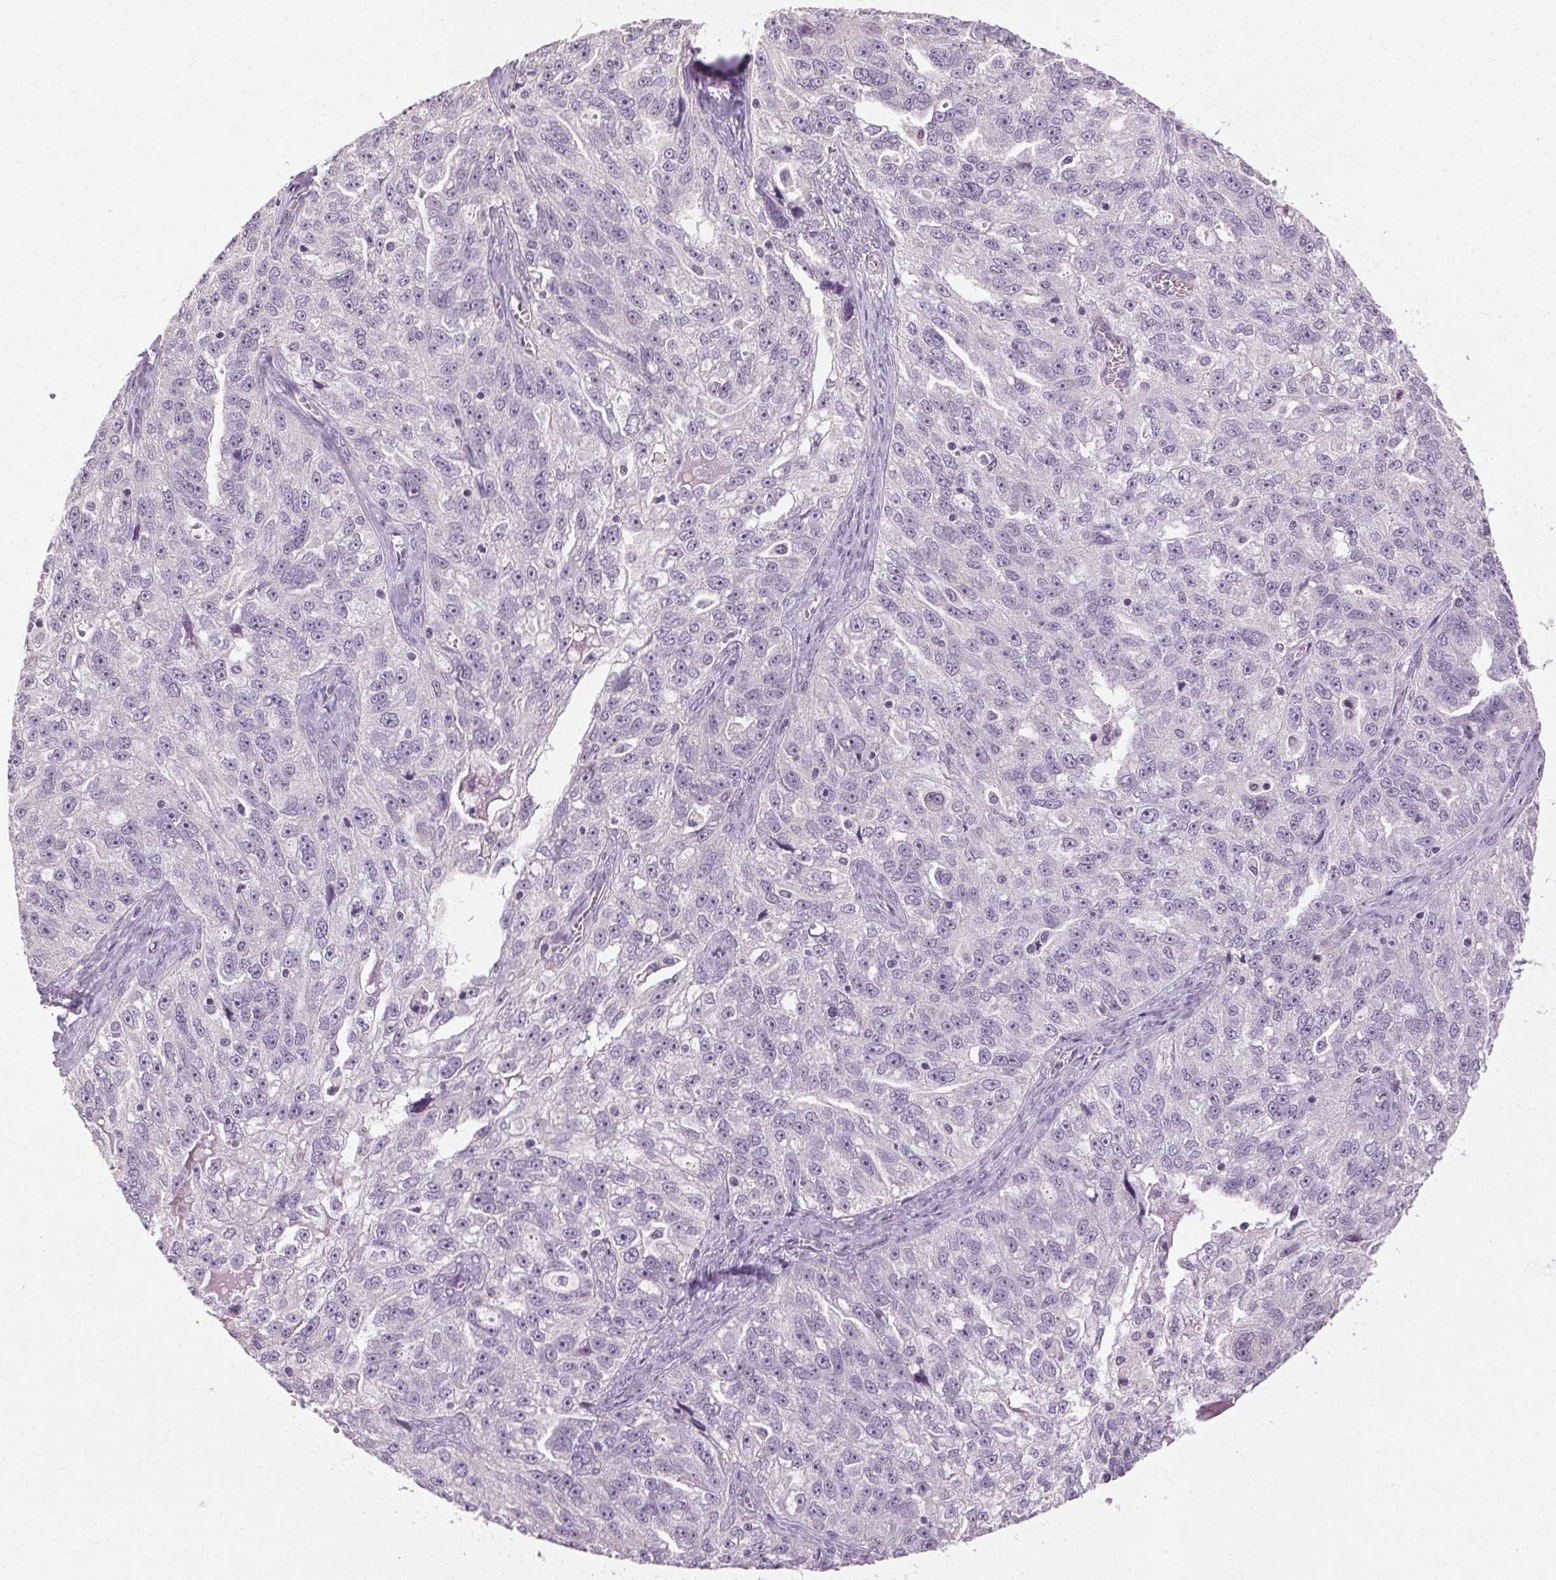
{"staining": {"intensity": "negative", "quantity": "none", "location": "none"}, "tissue": "ovarian cancer", "cell_type": "Tumor cells", "image_type": "cancer", "snomed": [{"axis": "morphology", "description": "Cystadenocarcinoma, serous, NOS"}, {"axis": "topography", "description": "Ovary"}], "caption": "A photomicrograph of human serous cystadenocarcinoma (ovarian) is negative for staining in tumor cells. The staining is performed using DAB brown chromogen with nuclei counter-stained in using hematoxylin.", "gene": "CLTRN", "patient": {"sex": "female", "age": 51}}